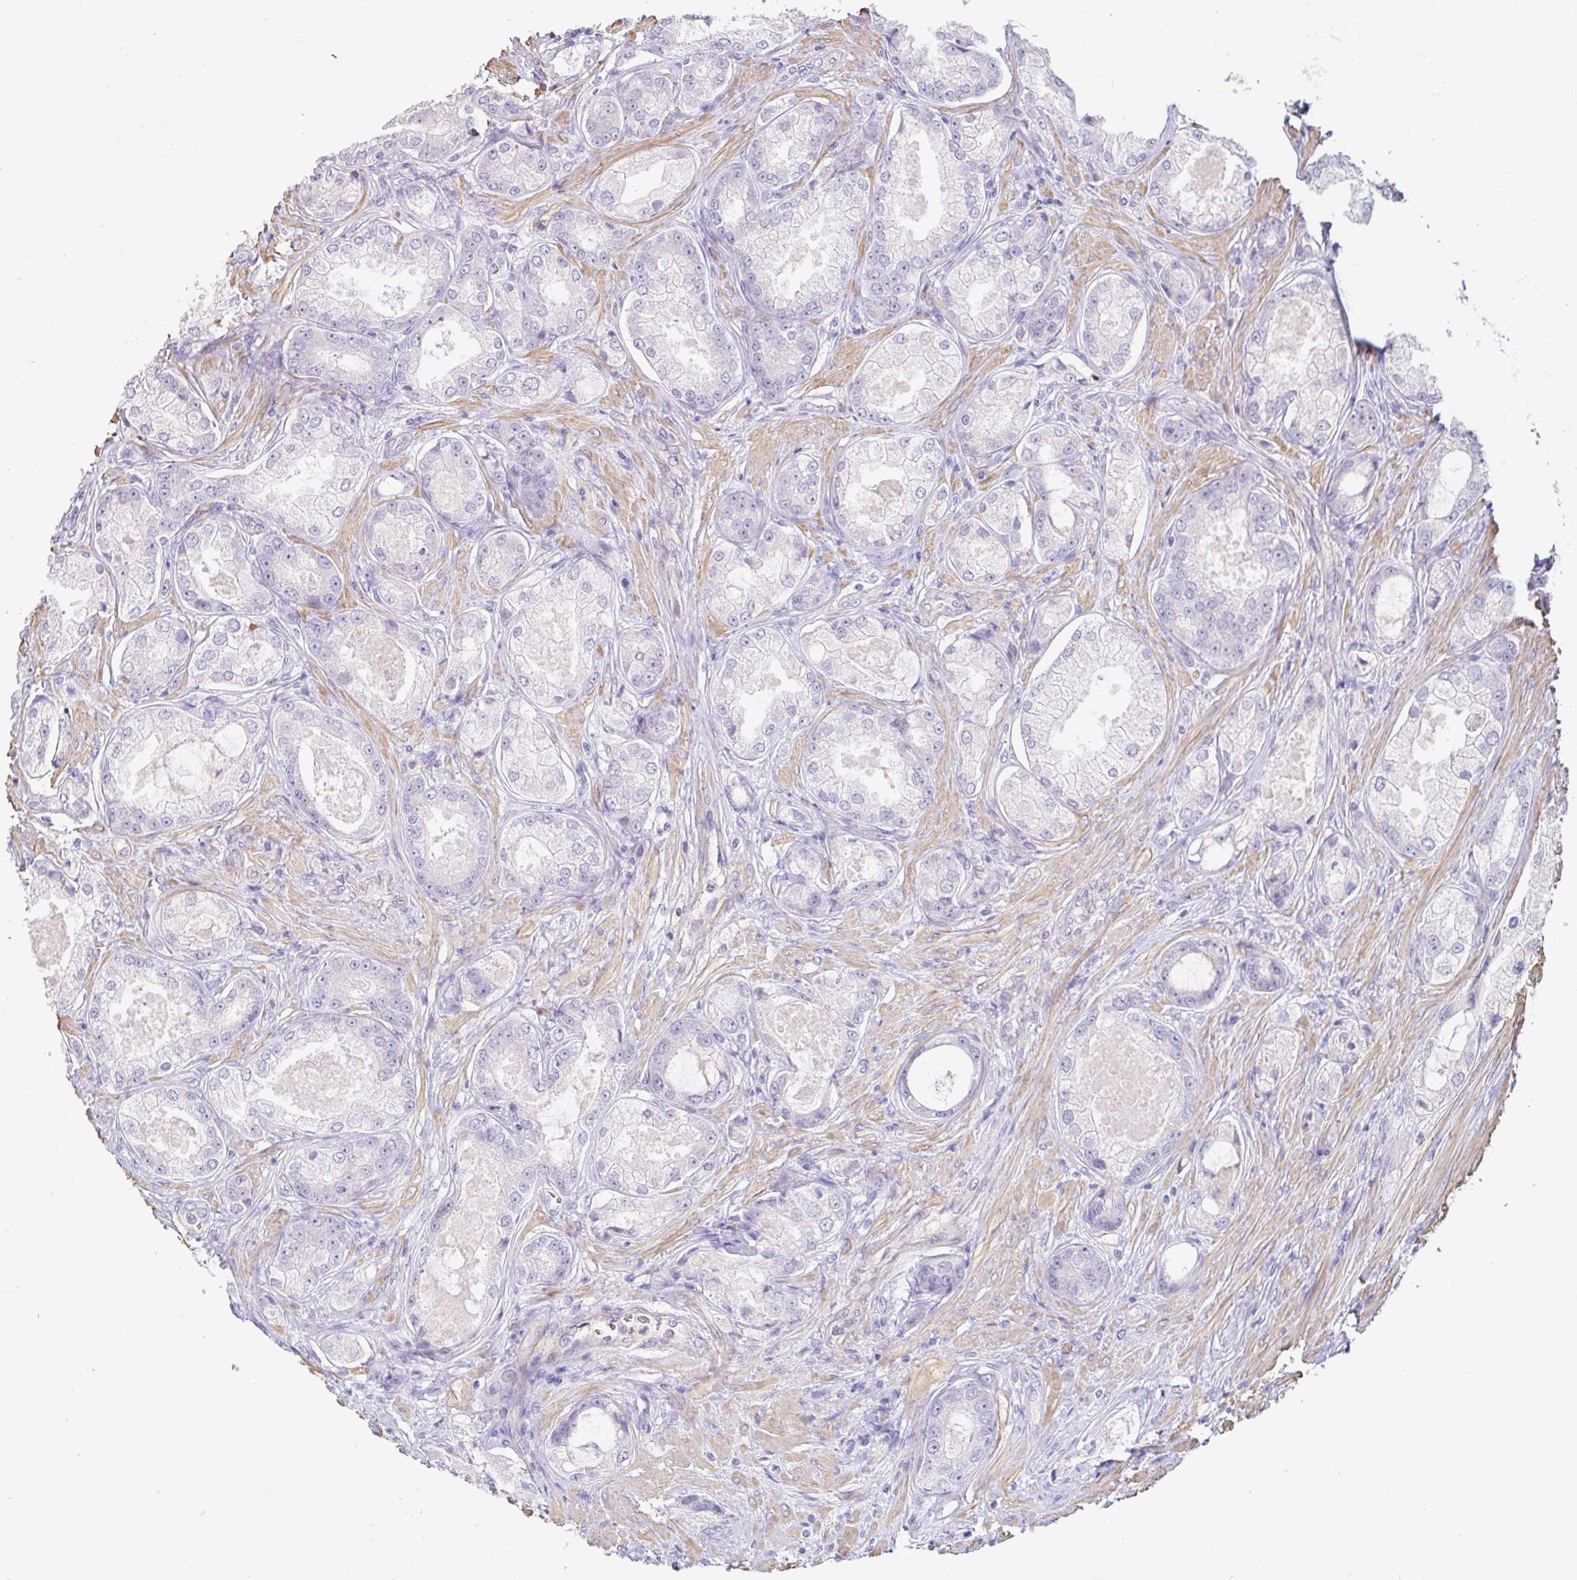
{"staining": {"intensity": "negative", "quantity": "none", "location": "none"}, "tissue": "prostate cancer", "cell_type": "Tumor cells", "image_type": "cancer", "snomed": [{"axis": "morphology", "description": "Adenocarcinoma, Low grade"}, {"axis": "topography", "description": "Prostate"}], "caption": "The histopathology image exhibits no significant staining in tumor cells of prostate cancer (adenocarcinoma (low-grade)). (Stains: DAB (3,3'-diaminobenzidine) immunohistochemistry with hematoxylin counter stain, Microscopy: brightfield microscopy at high magnification).", "gene": "PYGM", "patient": {"sex": "male", "age": 68}}